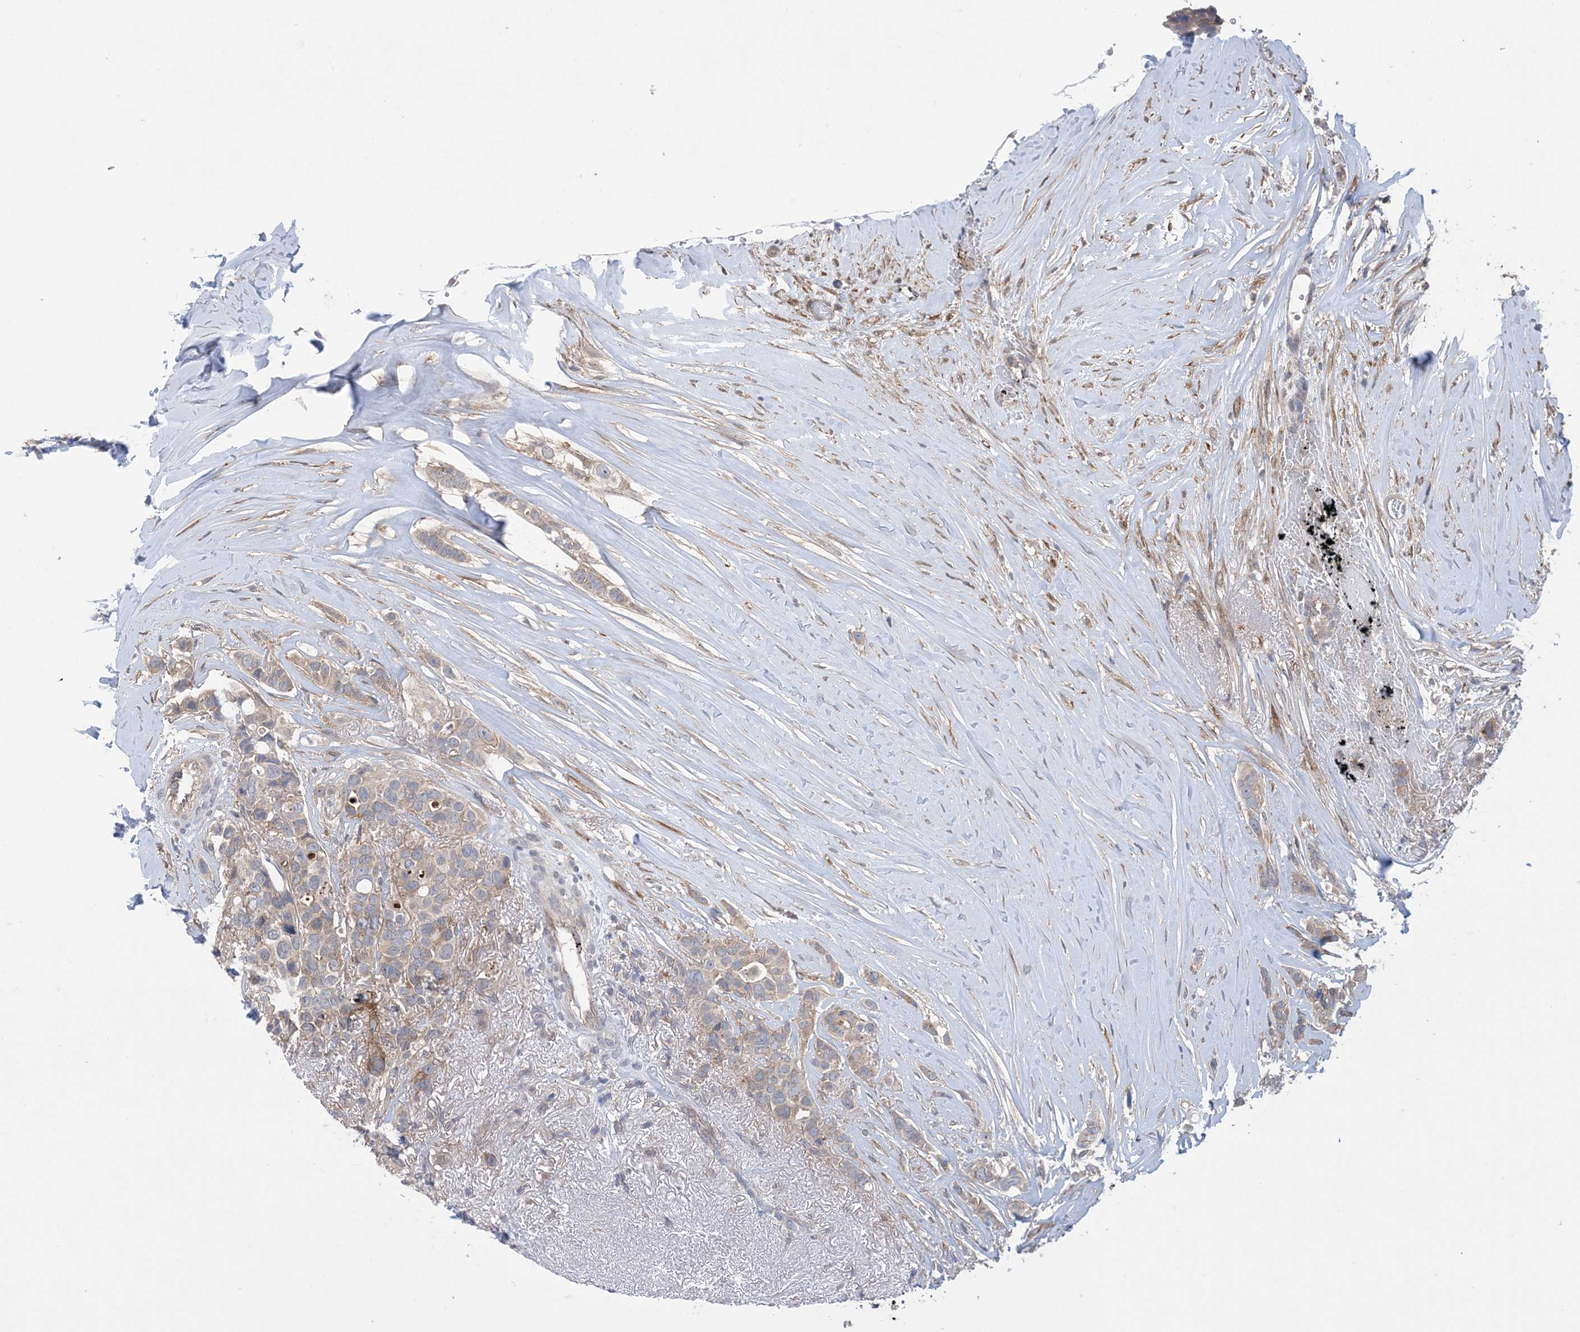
{"staining": {"intensity": "moderate", "quantity": "<25%", "location": "cytoplasmic/membranous"}, "tissue": "breast cancer", "cell_type": "Tumor cells", "image_type": "cancer", "snomed": [{"axis": "morphology", "description": "Lobular carcinoma"}, {"axis": "topography", "description": "Breast"}], "caption": "There is low levels of moderate cytoplasmic/membranous positivity in tumor cells of lobular carcinoma (breast), as demonstrated by immunohistochemical staining (brown color).", "gene": "EHBP1", "patient": {"sex": "female", "age": 51}}